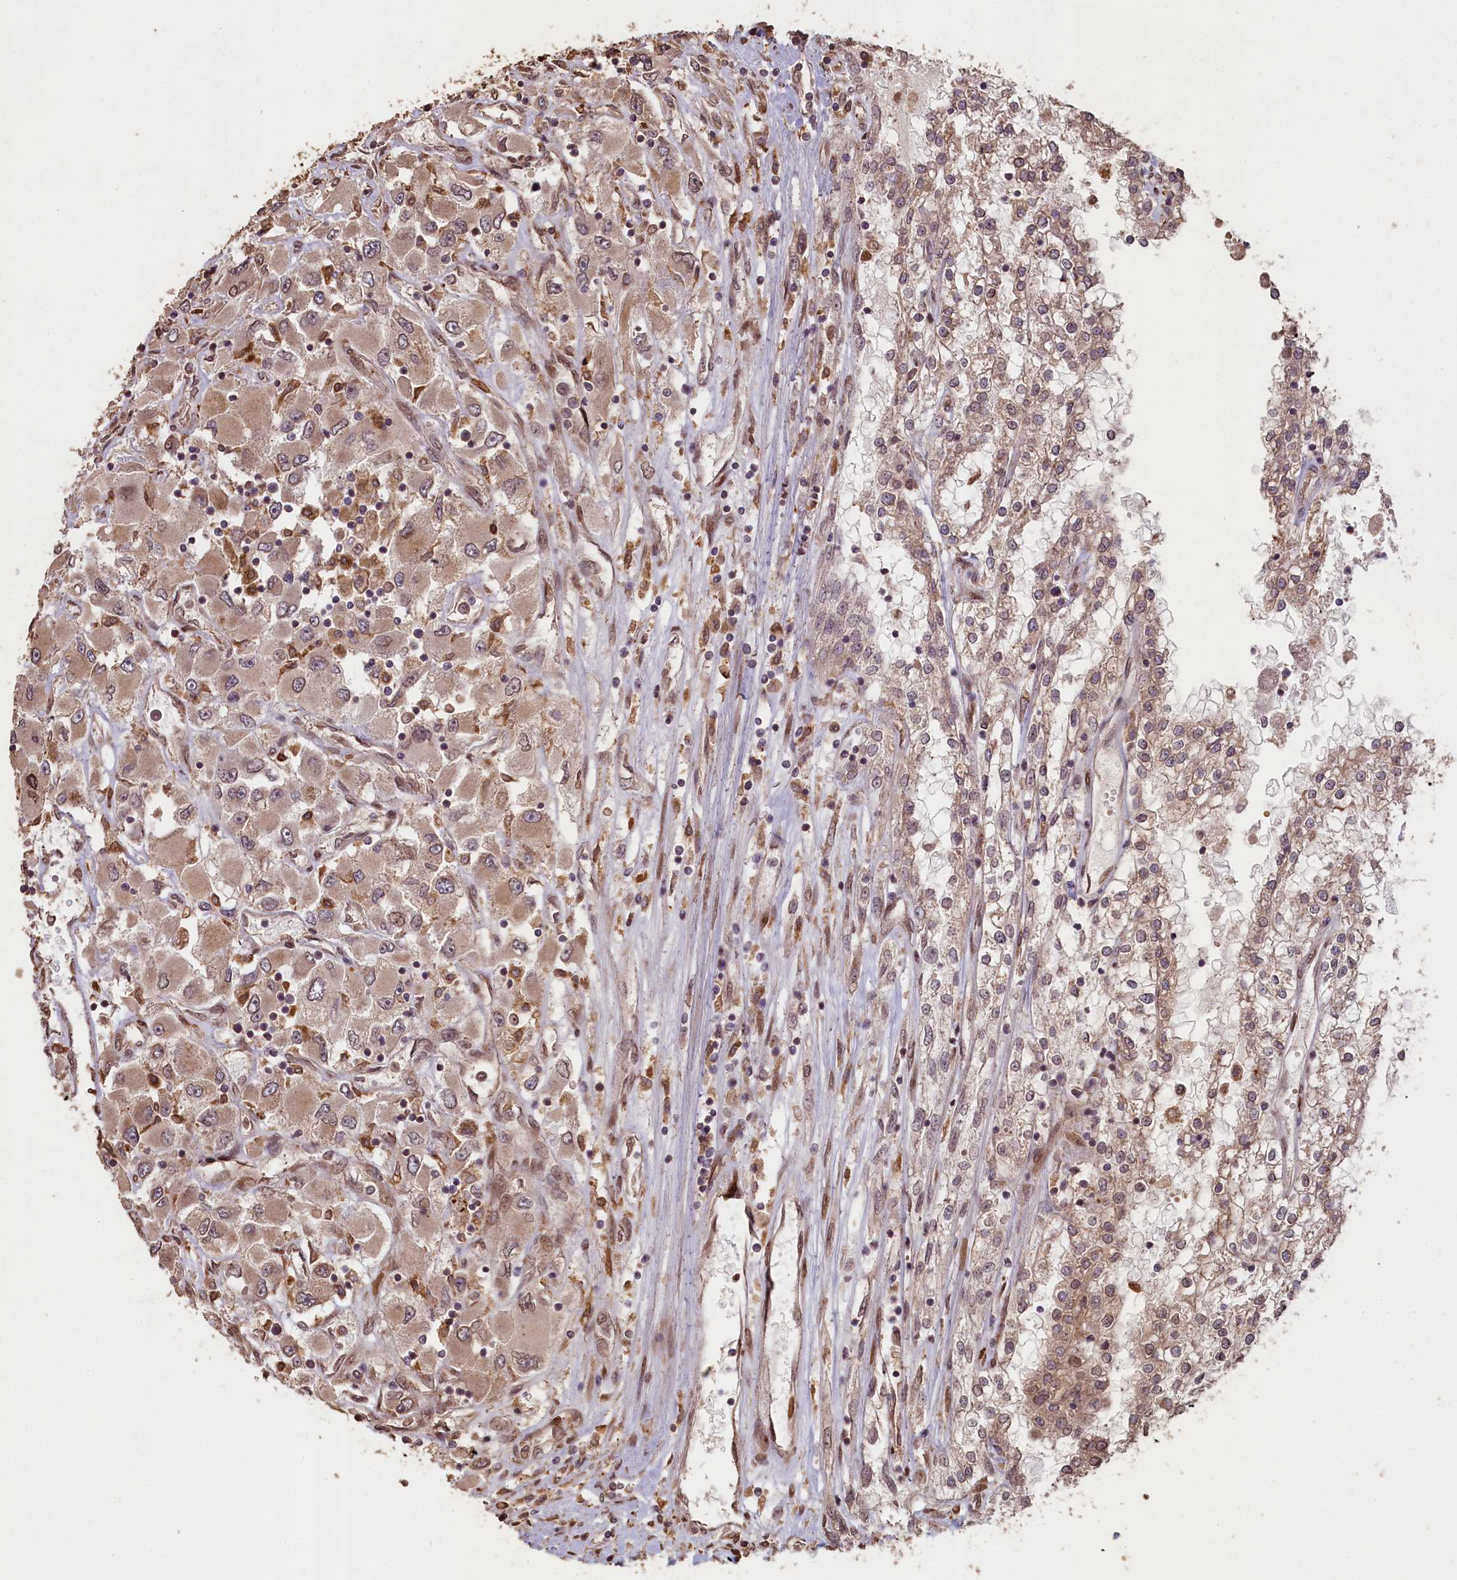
{"staining": {"intensity": "weak", "quantity": ">75%", "location": "cytoplasmic/membranous,nuclear"}, "tissue": "renal cancer", "cell_type": "Tumor cells", "image_type": "cancer", "snomed": [{"axis": "morphology", "description": "Adenocarcinoma, NOS"}, {"axis": "topography", "description": "Kidney"}], "caption": "Human adenocarcinoma (renal) stained with a protein marker shows weak staining in tumor cells.", "gene": "SLC38A7", "patient": {"sex": "female", "age": 52}}